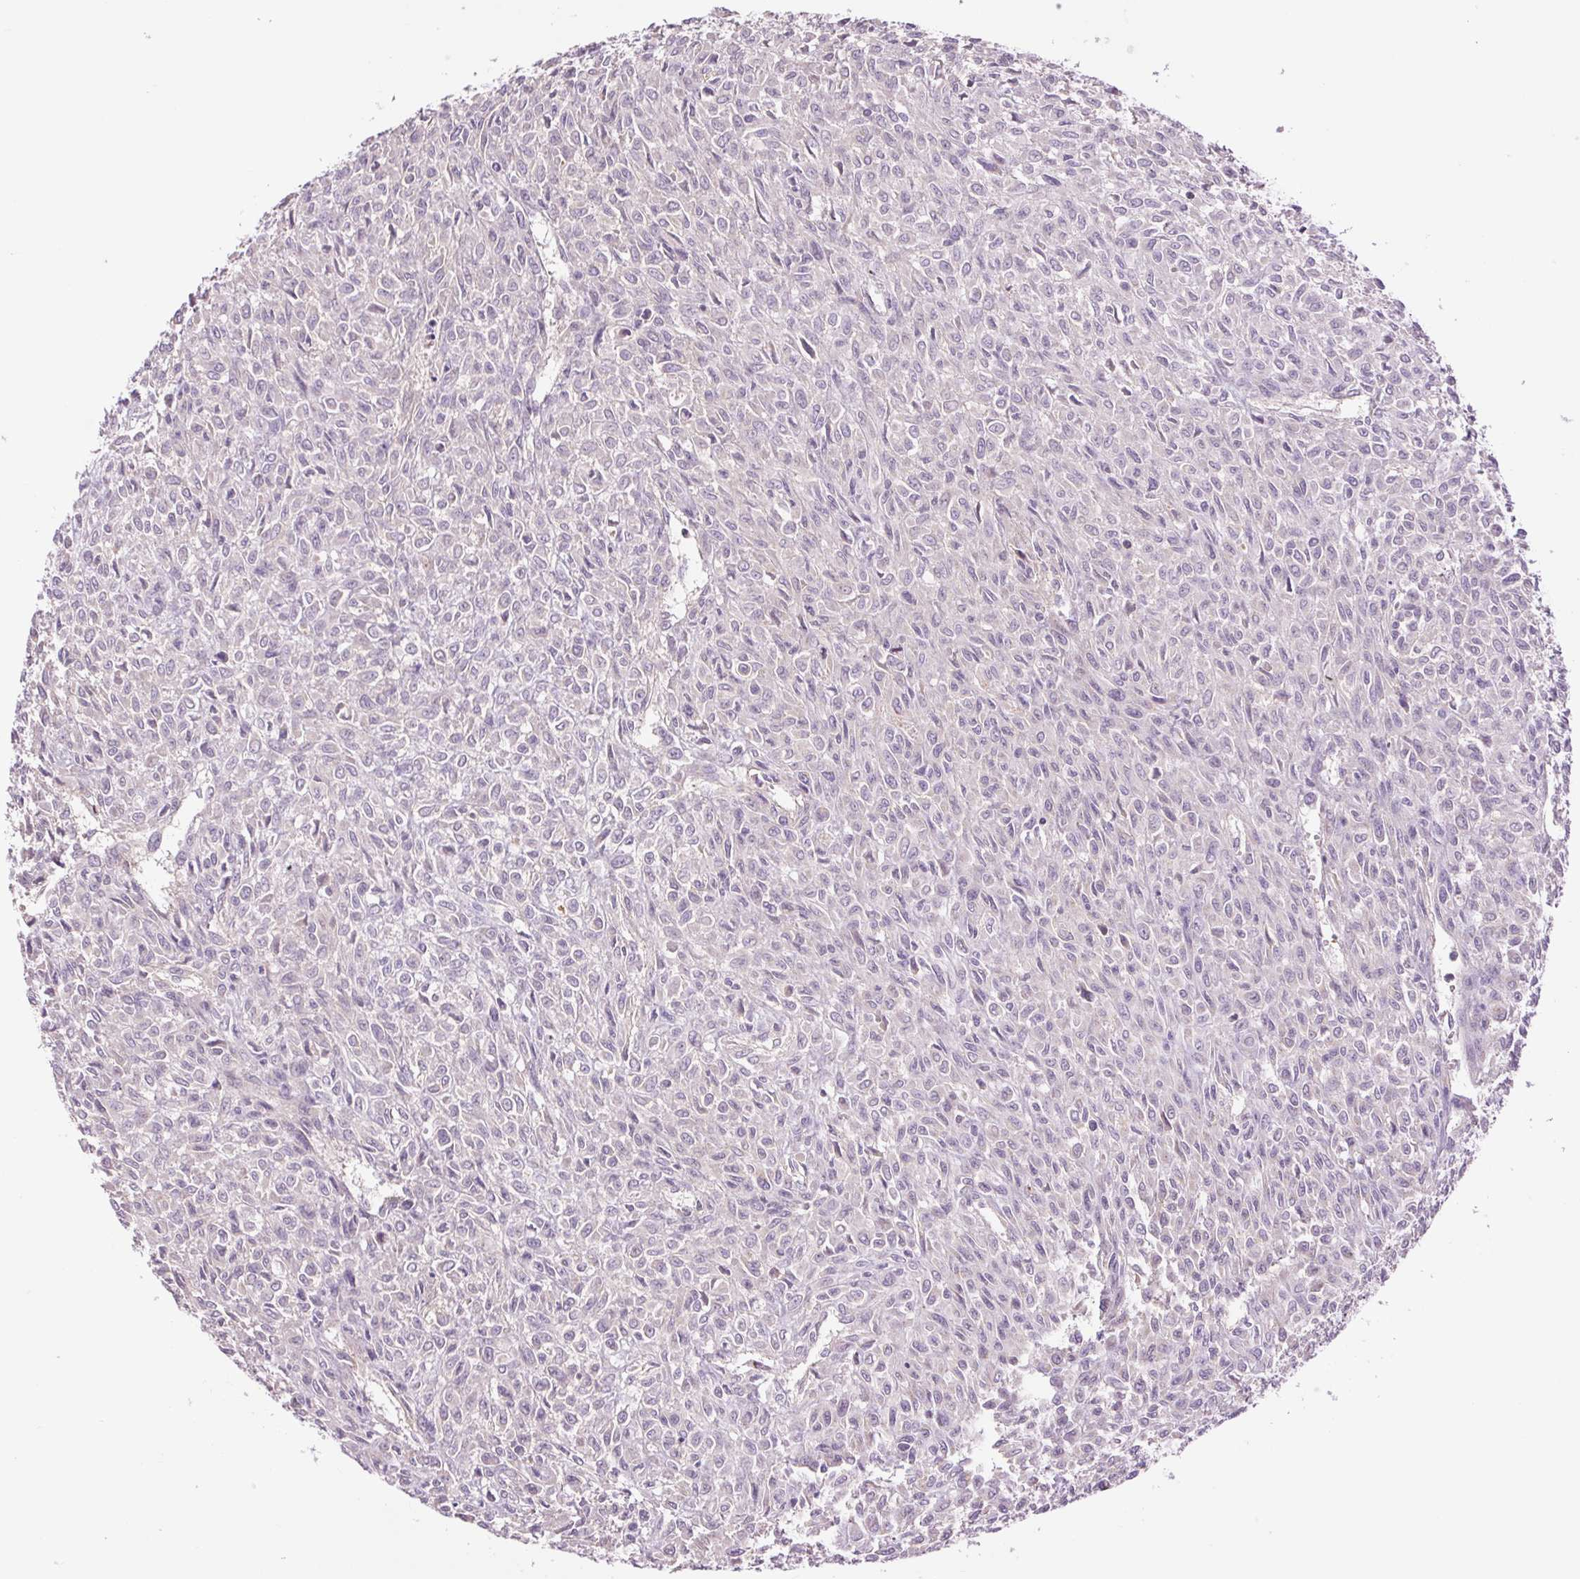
{"staining": {"intensity": "negative", "quantity": "none", "location": "none"}, "tissue": "renal cancer", "cell_type": "Tumor cells", "image_type": "cancer", "snomed": [{"axis": "morphology", "description": "Adenocarcinoma, NOS"}, {"axis": "topography", "description": "Kidney"}], "caption": "IHC photomicrograph of neoplastic tissue: human renal cancer stained with DAB (3,3'-diaminobenzidine) shows no significant protein staining in tumor cells. The staining is performed using DAB brown chromogen with nuclei counter-stained in using hematoxylin.", "gene": "CTNNA3", "patient": {"sex": "male", "age": 58}}